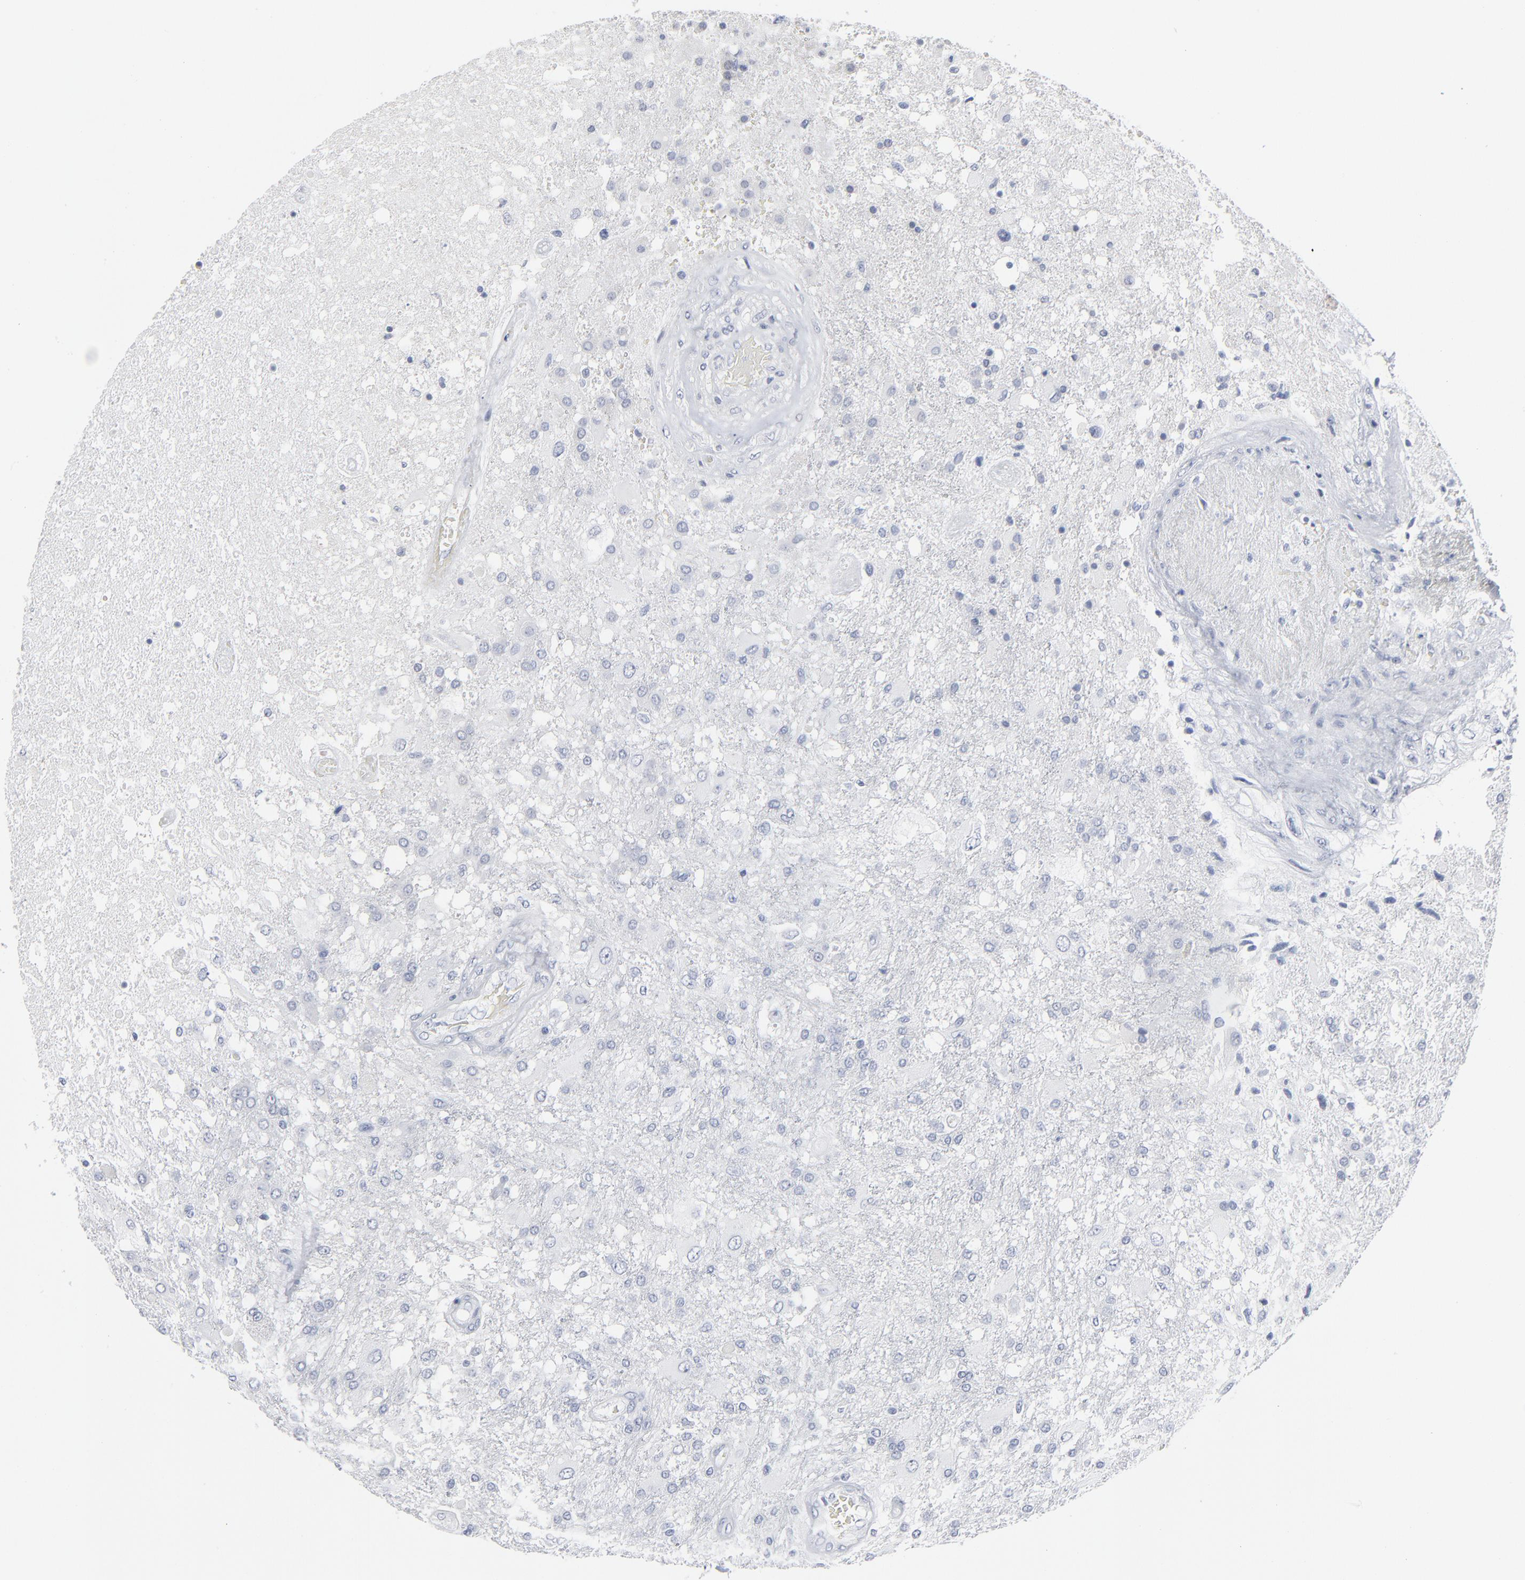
{"staining": {"intensity": "negative", "quantity": "none", "location": "none"}, "tissue": "glioma", "cell_type": "Tumor cells", "image_type": "cancer", "snomed": [{"axis": "morphology", "description": "Glioma, malignant, High grade"}, {"axis": "topography", "description": "Cerebral cortex"}], "caption": "The image exhibits no significant expression in tumor cells of malignant high-grade glioma.", "gene": "PAGE1", "patient": {"sex": "male", "age": 79}}